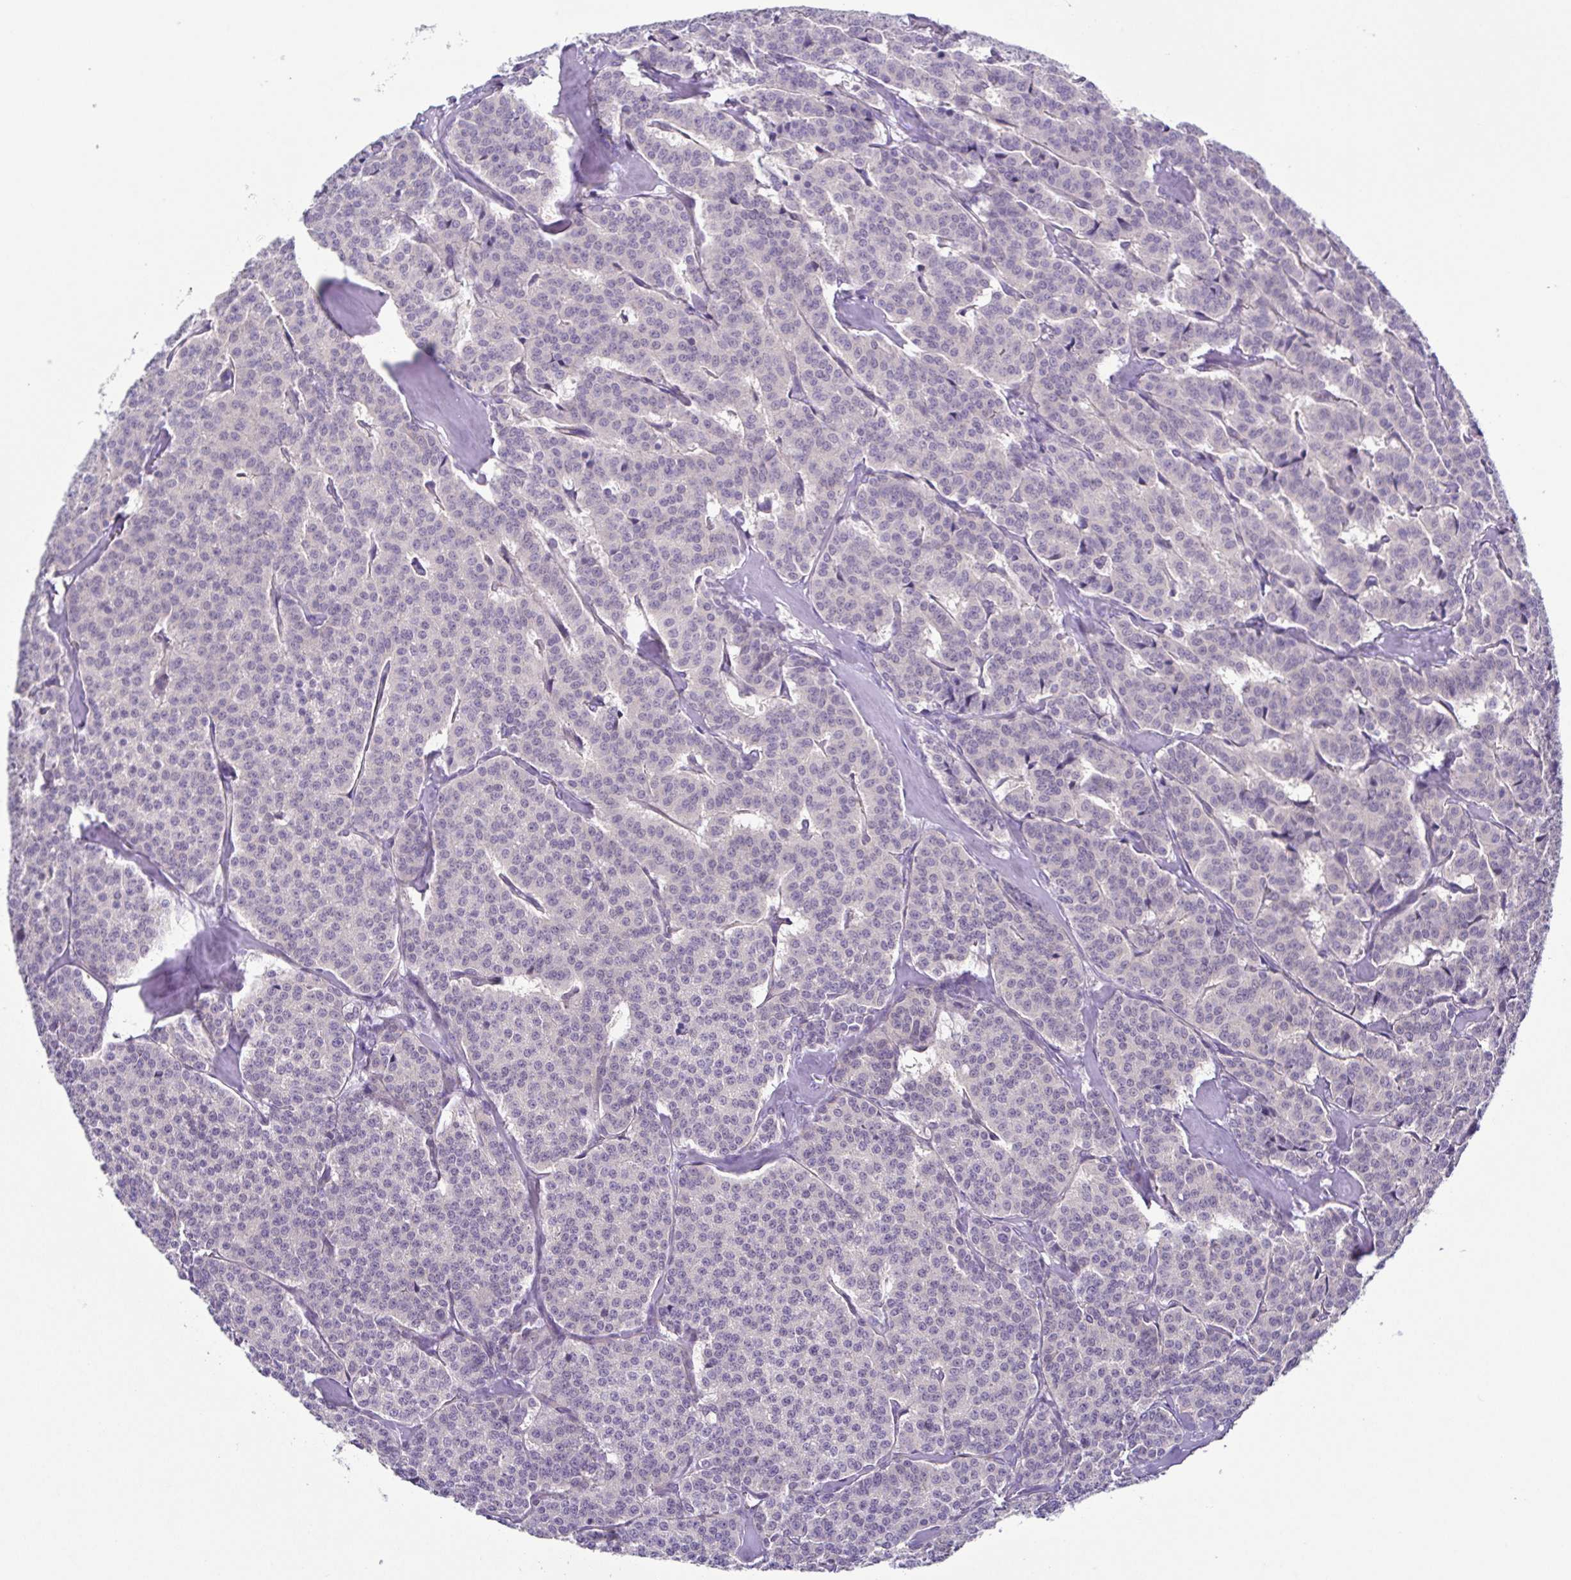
{"staining": {"intensity": "negative", "quantity": "none", "location": "none"}, "tissue": "carcinoid", "cell_type": "Tumor cells", "image_type": "cancer", "snomed": [{"axis": "morphology", "description": "Normal tissue, NOS"}, {"axis": "morphology", "description": "Carcinoid, malignant, NOS"}, {"axis": "topography", "description": "Lung"}], "caption": "Immunohistochemistry photomicrograph of neoplastic tissue: human carcinoid (malignant) stained with DAB shows no significant protein expression in tumor cells.", "gene": "UBE2Q1", "patient": {"sex": "female", "age": 46}}